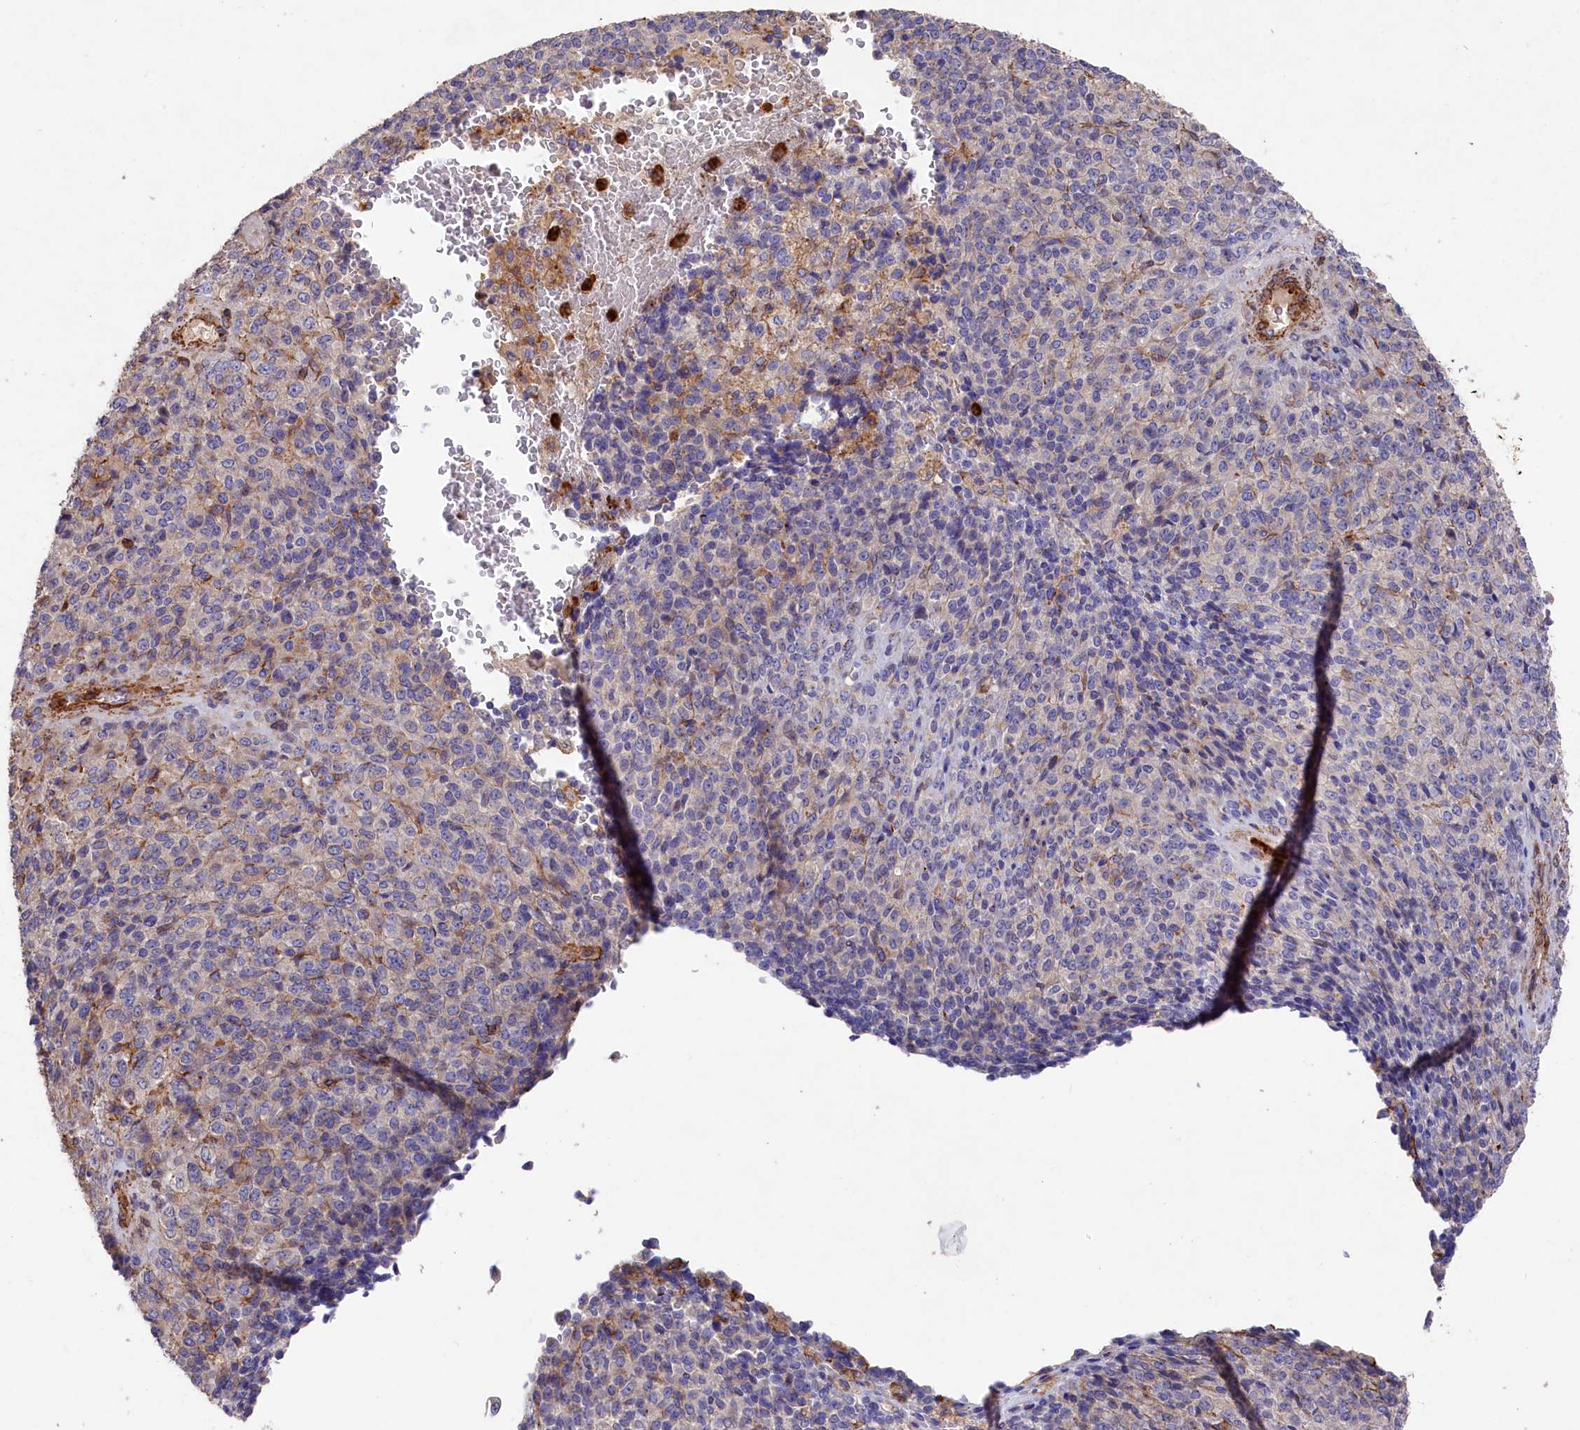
{"staining": {"intensity": "negative", "quantity": "none", "location": "none"}, "tissue": "melanoma", "cell_type": "Tumor cells", "image_type": "cancer", "snomed": [{"axis": "morphology", "description": "Malignant melanoma, Metastatic site"}, {"axis": "topography", "description": "Brain"}], "caption": "DAB immunohistochemical staining of malignant melanoma (metastatic site) reveals no significant expression in tumor cells.", "gene": "RAPSN", "patient": {"sex": "female", "age": 56}}